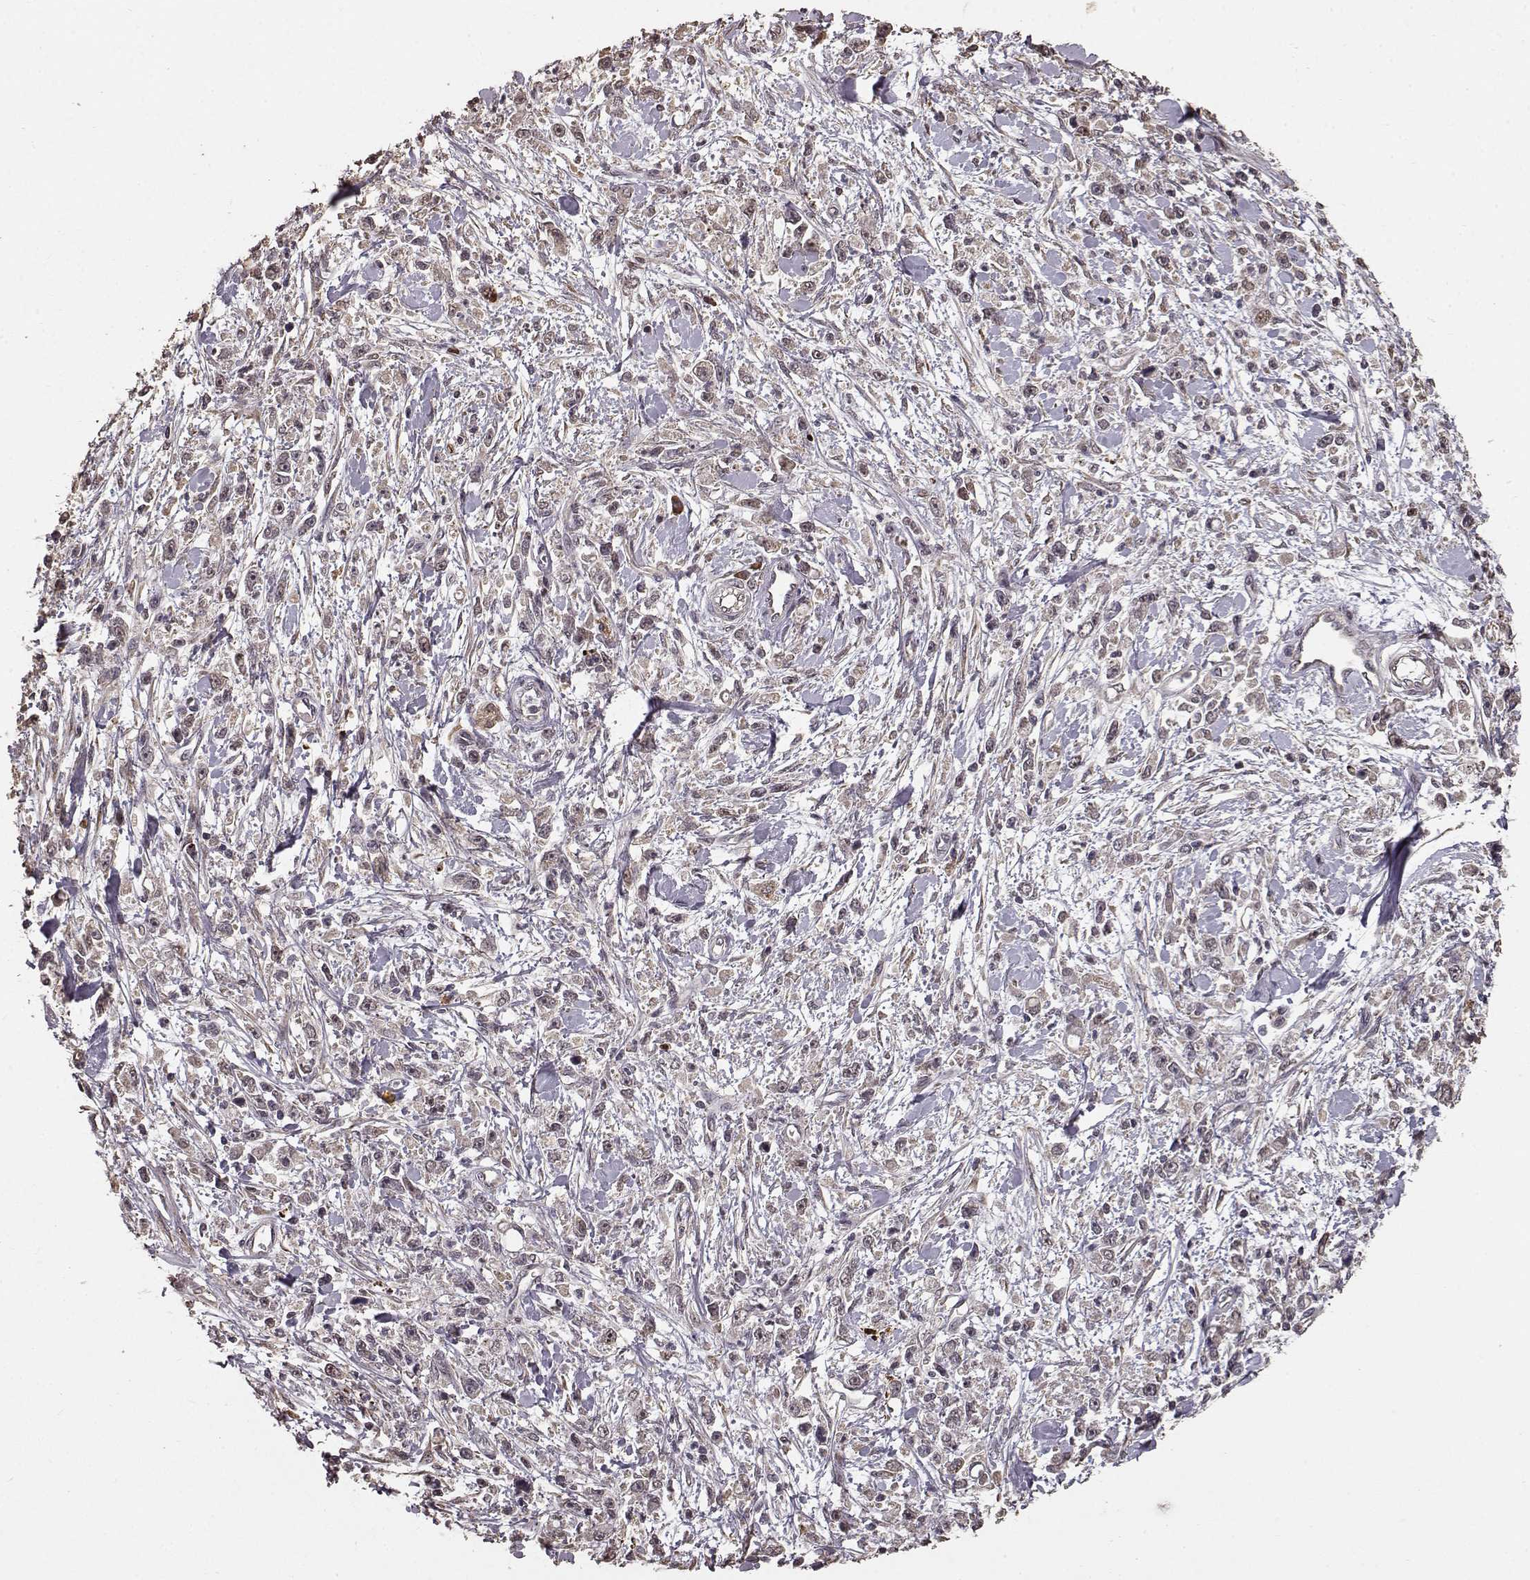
{"staining": {"intensity": "negative", "quantity": "none", "location": "none"}, "tissue": "stomach cancer", "cell_type": "Tumor cells", "image_type": "cancer", "snomed": [{"axis": "morphology", "description": "Adenocarcinoma, NOS"}, {"axis": "topography", "description": "Stomach"}], "caption": "Stomach cancer stained for a protein using immunohistochemistry reveals no expression tumor cells.", "gene": "USP15", "patient": {"sex": "female", "age": 59}}